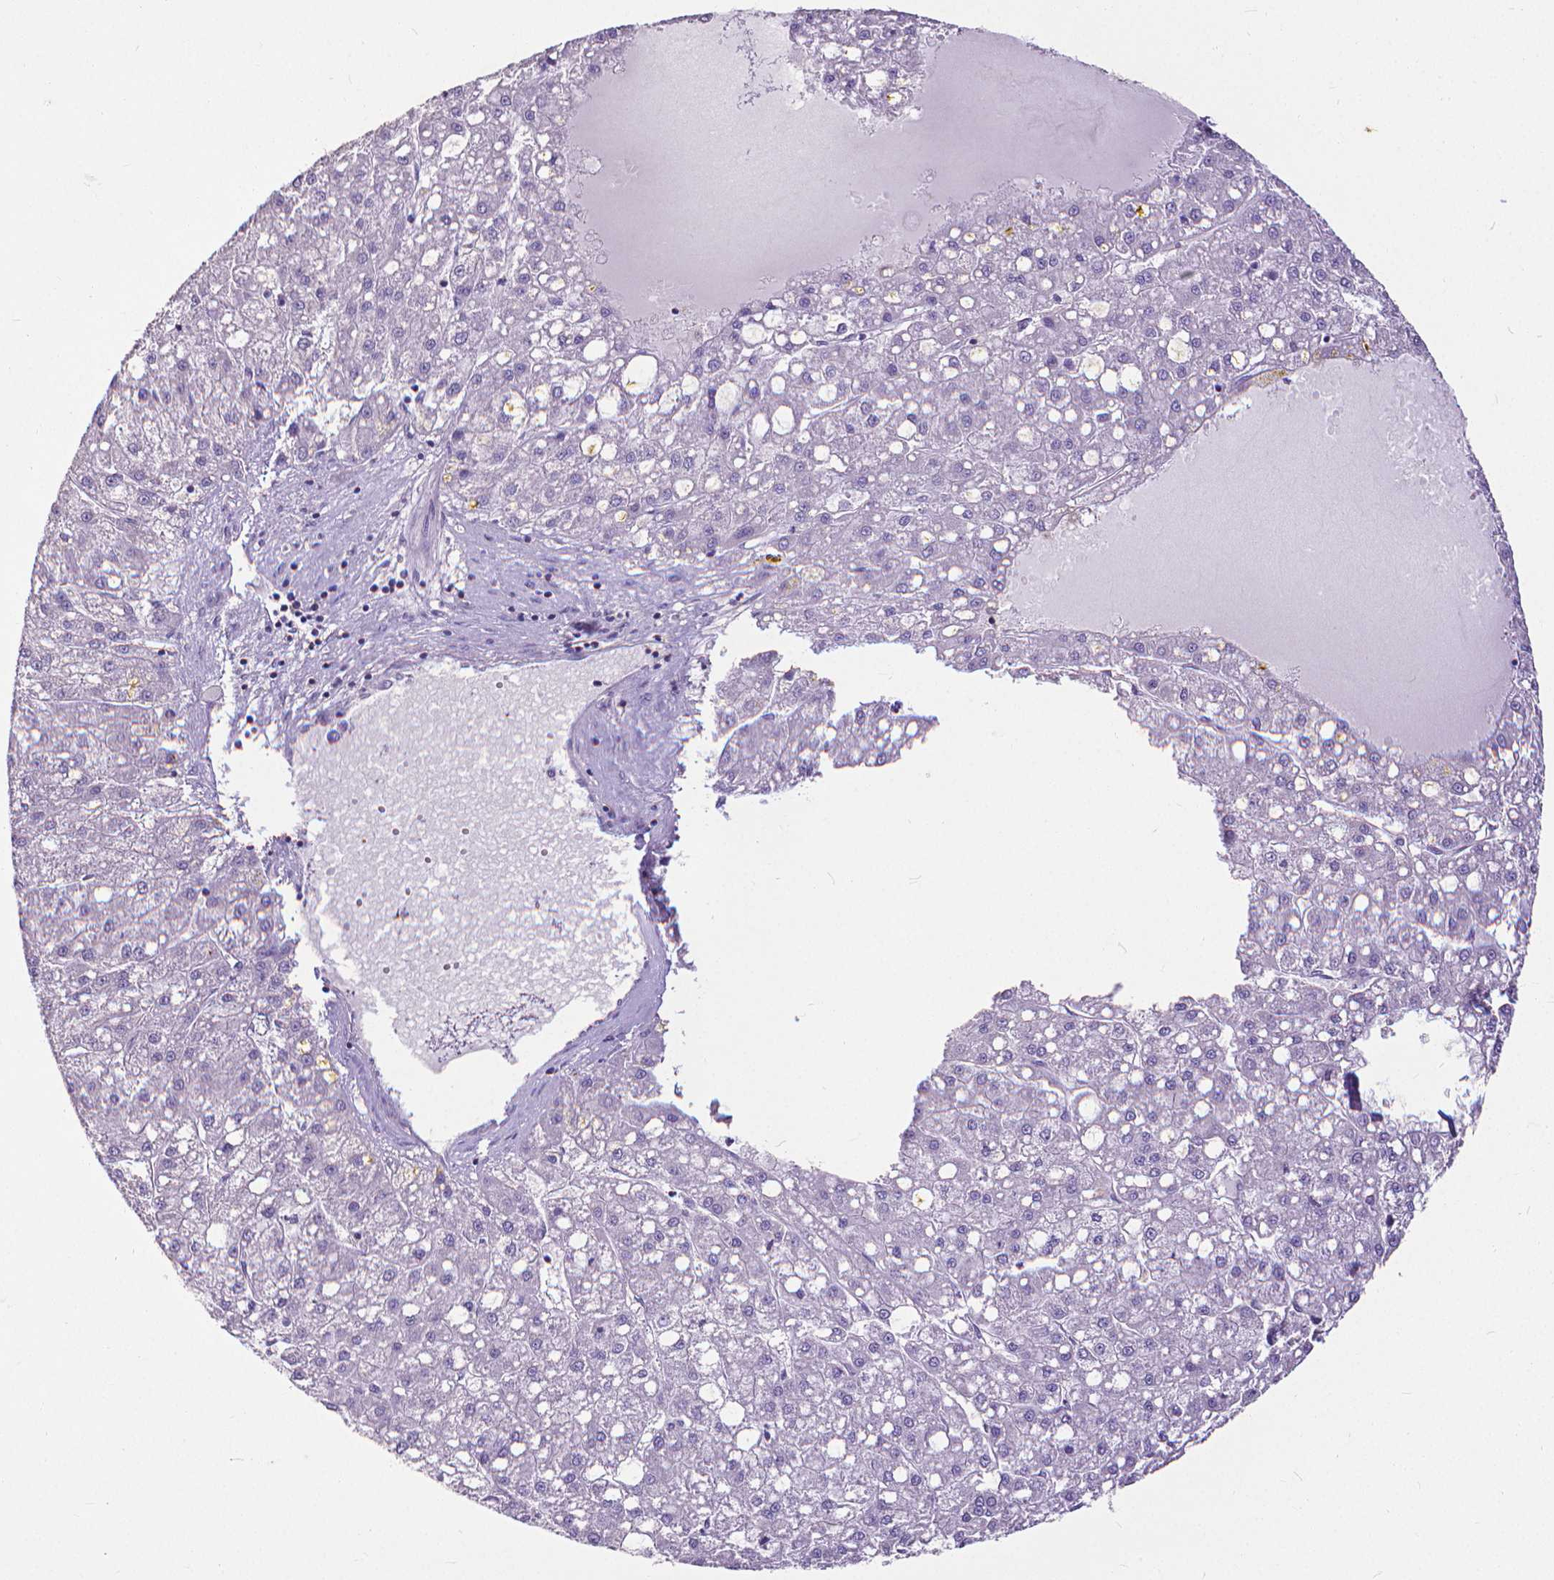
{"staining": {"intensity": "negative", "quantity": "none", "location": "none"}, "tissue": "liver cancer", "cell_type": "Tumor cells", "image_type": "cancer", "snomed": [{"axis": "morphology", "description": "Carcinoma, Hepatocellular, NOS"}, {"axis": "topography", "description": "Liver"}], "caption": "This is a micrograph of IHC staining of liver cancer (hepatocellular carcinoma), which shows no expression in tumor cells.", "gene": "CD4", "patient": {"sex": "male", "age": 67}}